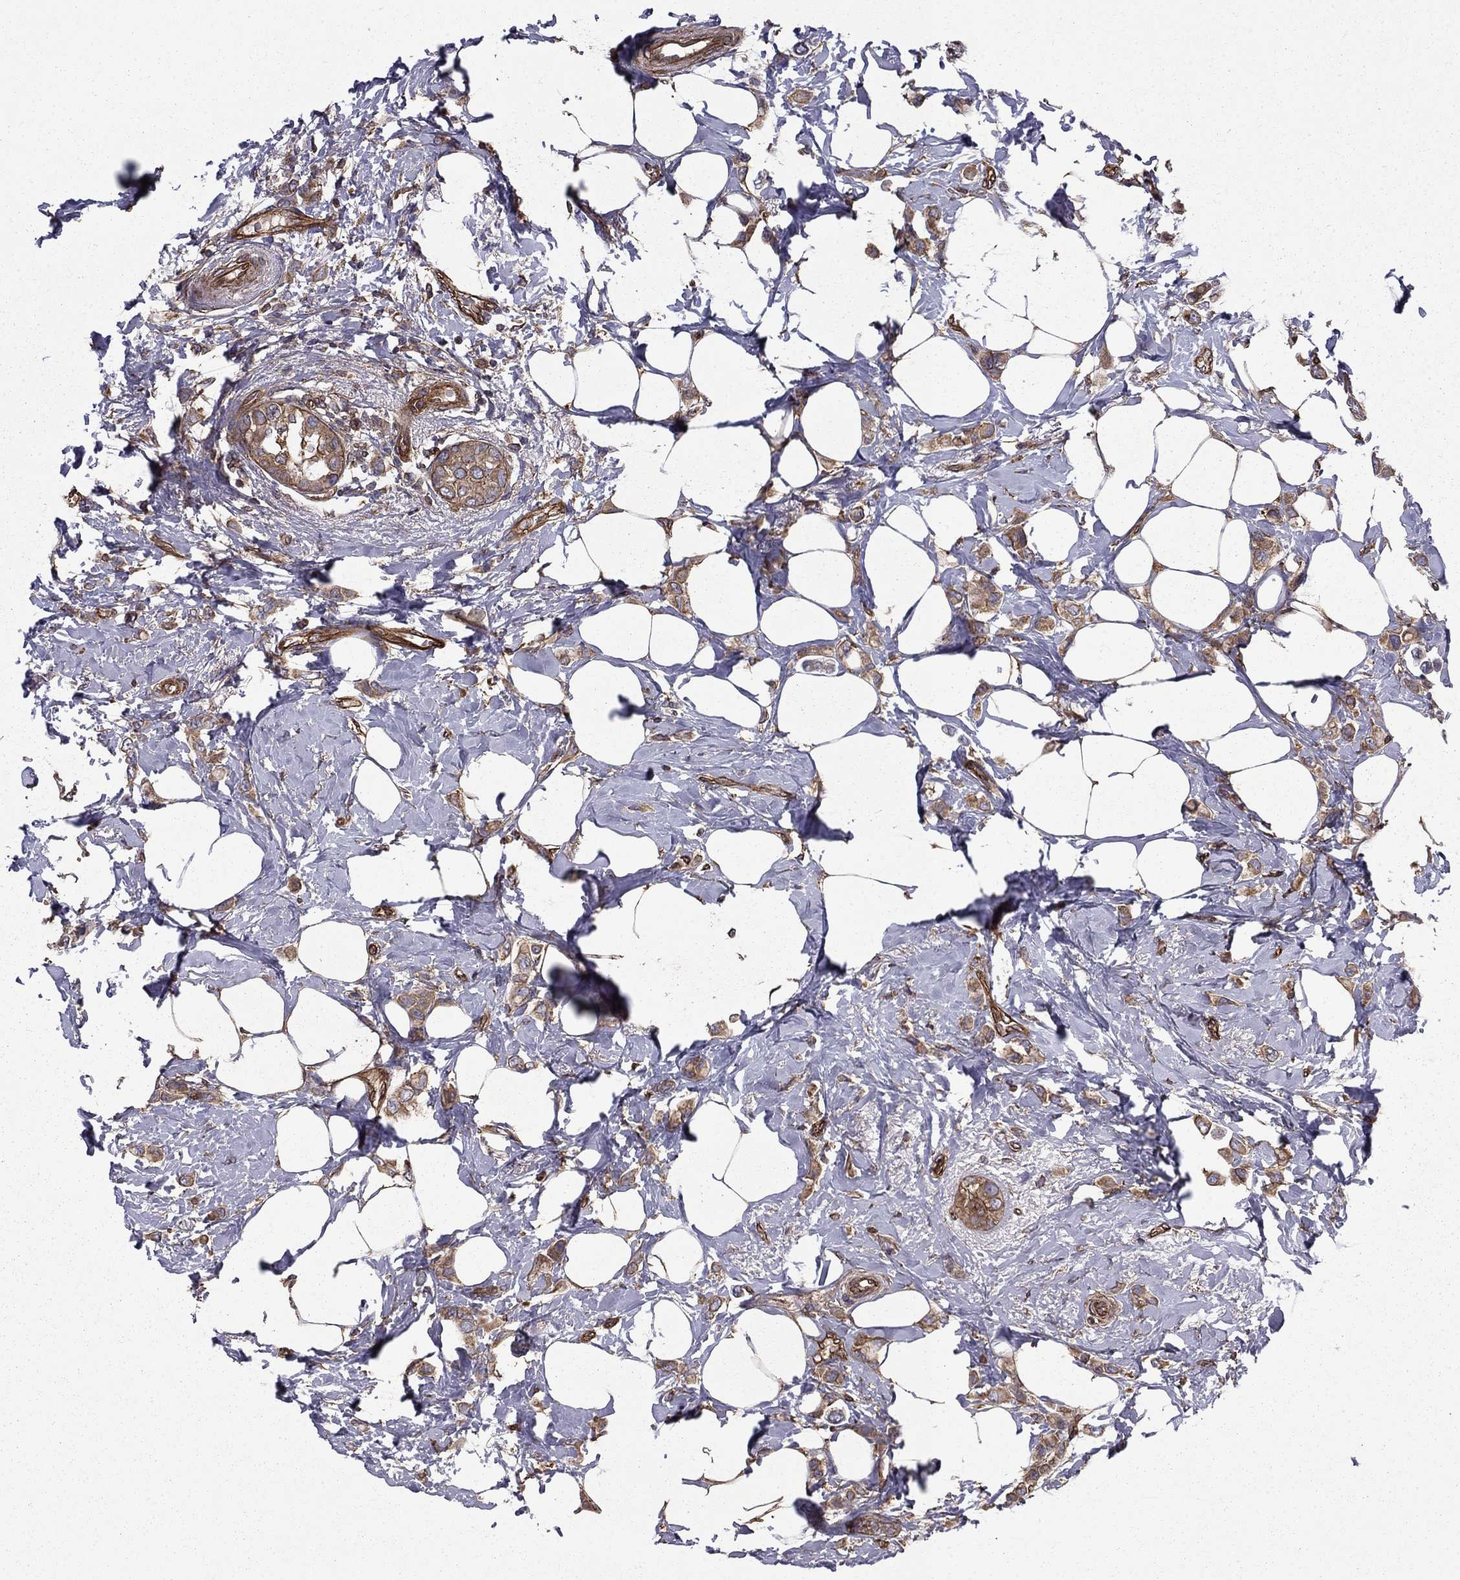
{"staining": {"intensity": "moderate", "quantity": ">75%", "location": "cytoplasmic/membranous"}, "tissue": "breast cancer", "cell_type": "Tumor cells", "image_type": "cancer", "snomed": [{"axis": "morphology", "description": "Lobular carcinoma"}, {"axis": "topography", "description": "Breast"}], "caption": "Immunohistochemistry micrograph of neoplastic tissue: human breast lobular carcinoma stained using immunohistochemistry (IHC) demonstrates medium levels of moderate protein expression localized specifically in the cytoplasmic/membranous of tumor cells, appearing as a cytoplasmic/membranous brown color.", "gene": "SHMT1", "patient": {"sex": "female", "age": 66}}